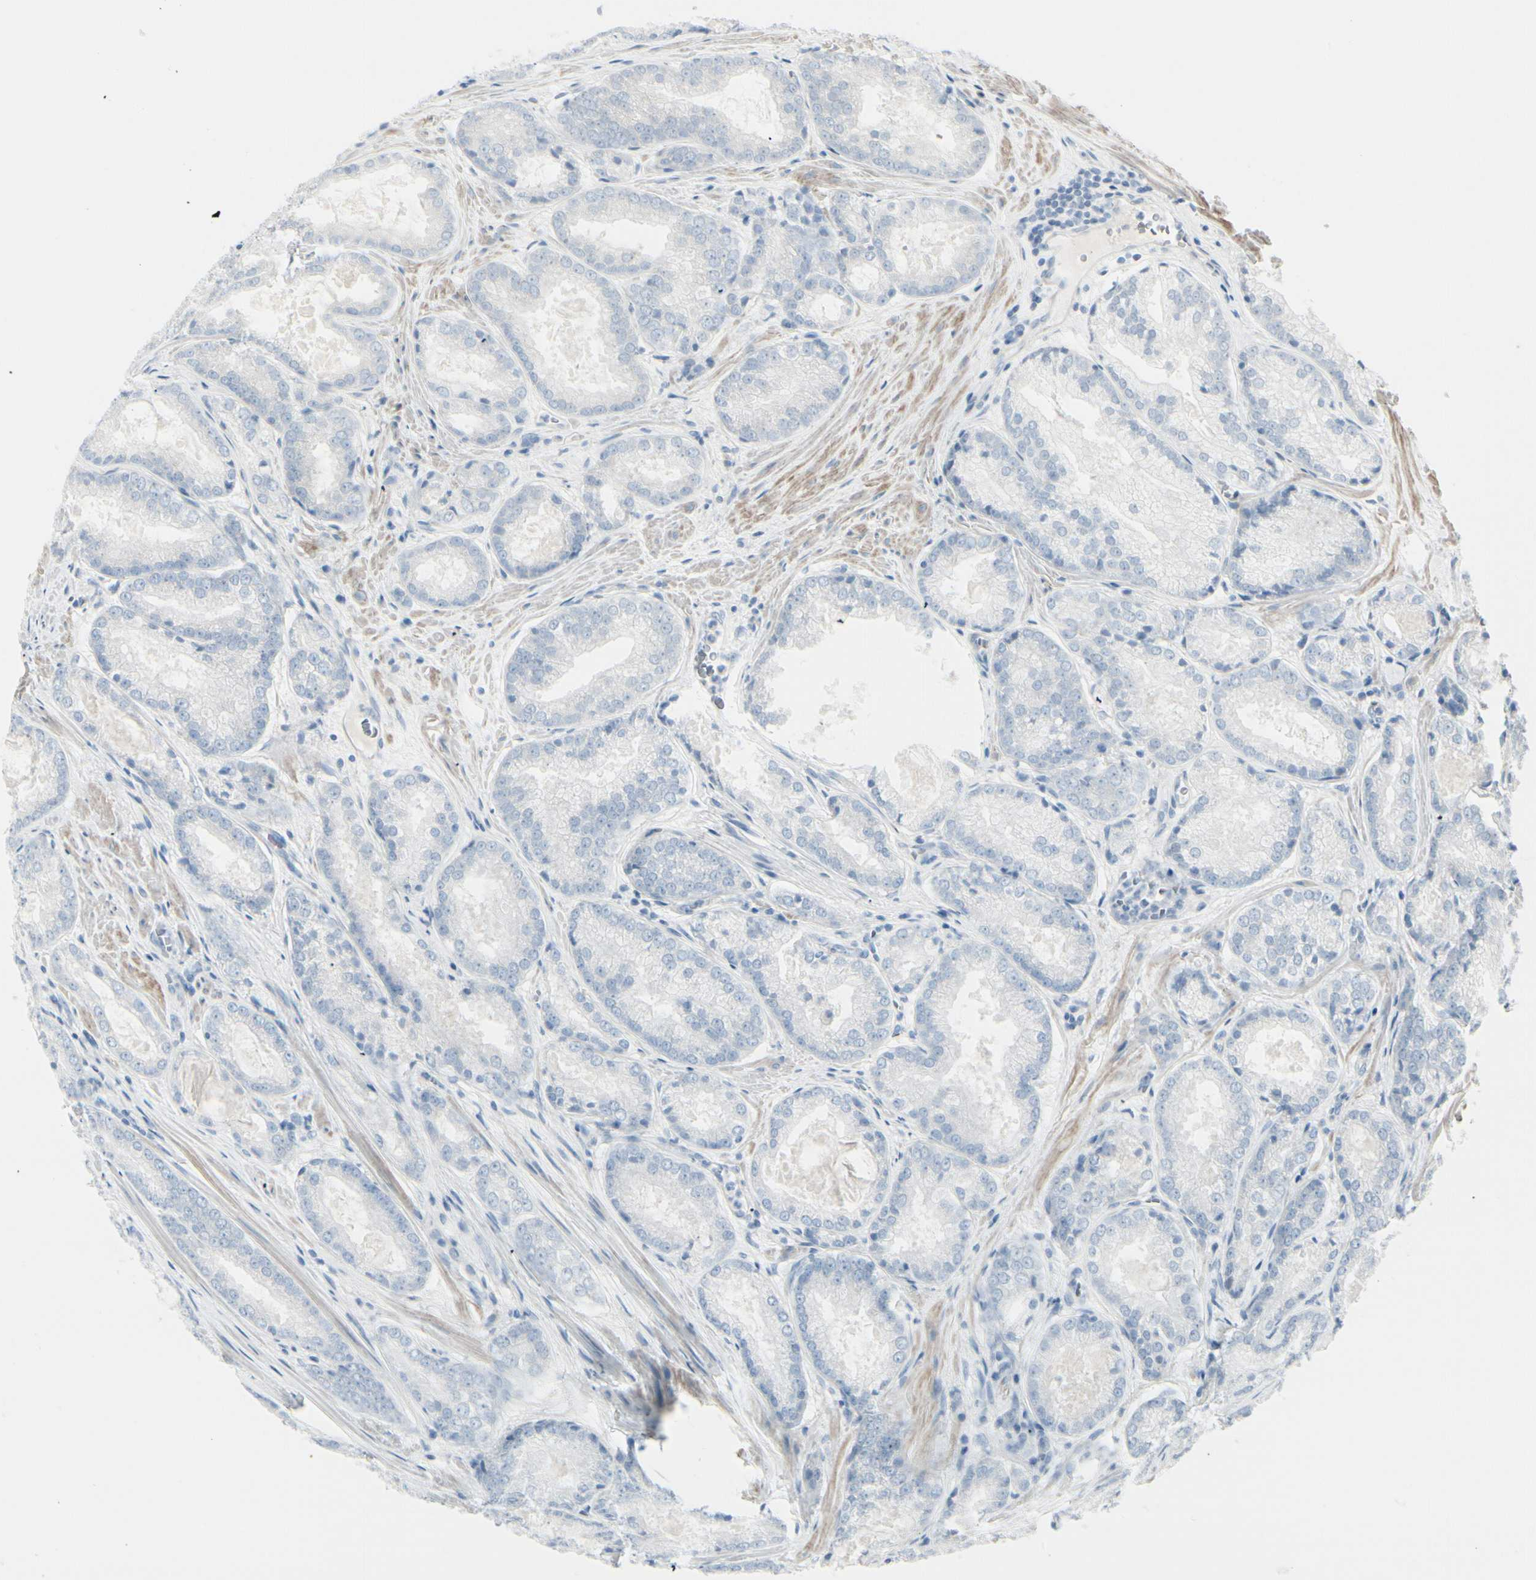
{"staining": {"intensity": "negative", "quantity": "none", "location": "none"}, "tissue": "prostate cancer", "cell_type": "Tumor cells", "image_type": "cancer", "snomed": [{"axis": "morphology", "description": "Adenocarcinoma, Low grade"}, {"axis": "topography", "description": "Prostate"}], "caption": "This is an immunohistochemistry micrograph of low-grade adenocarcinoma (prostate). There is no expression in tumor cells.", "gene": "CDHR5", "patient": {"sex": "male", "age": 64}}